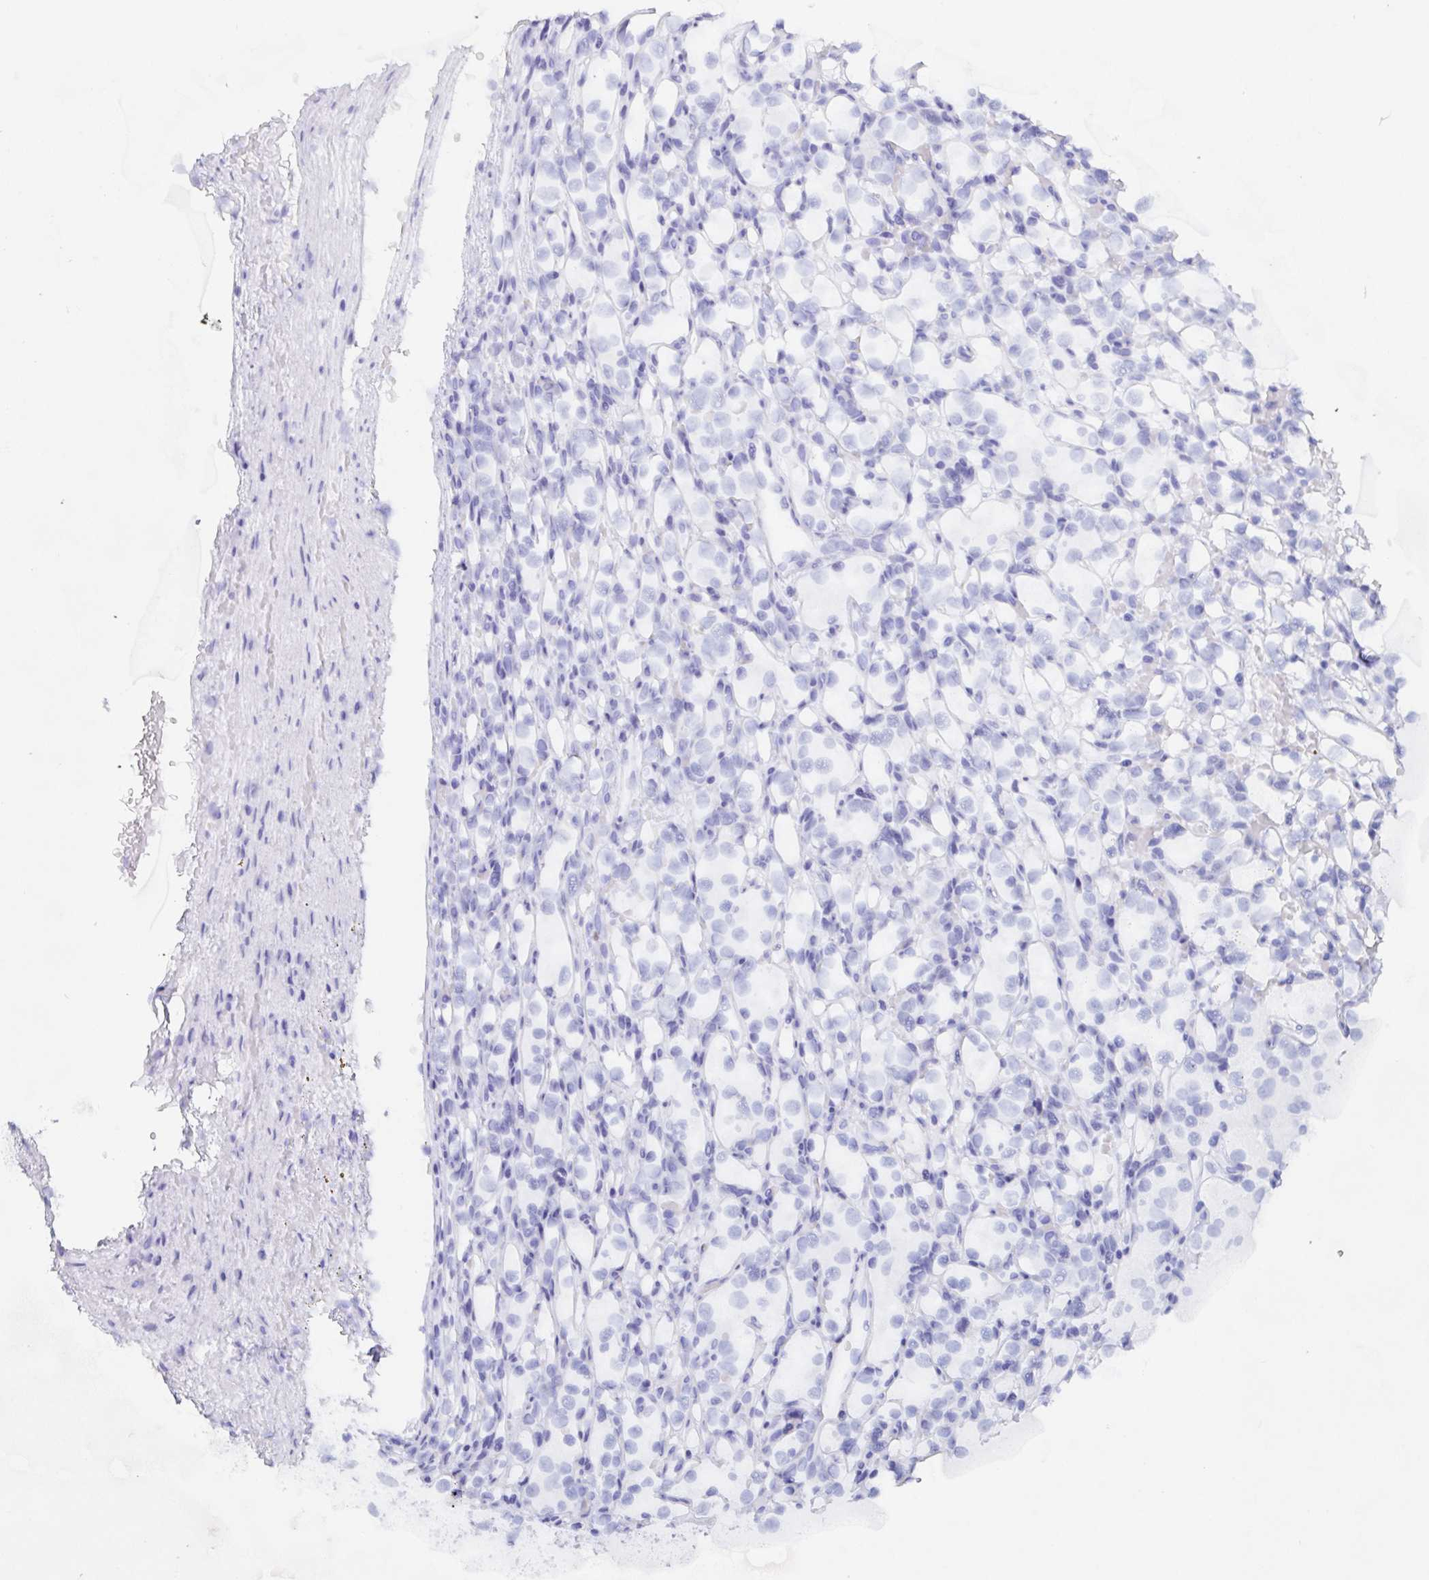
{"staining": {"intensity": "negative", "quantity": "none", "location": "none"}, "tissue": "renal cancer", "cell_type": "Tumor cells", "image_type": "cancer", "snomed": [{"axis": "morphology", "description": "Adenocarcinoma, NOS"}, {"axis": "topography", "description": "Kidney"}], "caption": "The photomicrograph exhibits no significant expression in tumor cells of renal cancer (adenocarcinoma).", "gene": "POU2F3", "patient": {"sex": "female", "age": 69}}